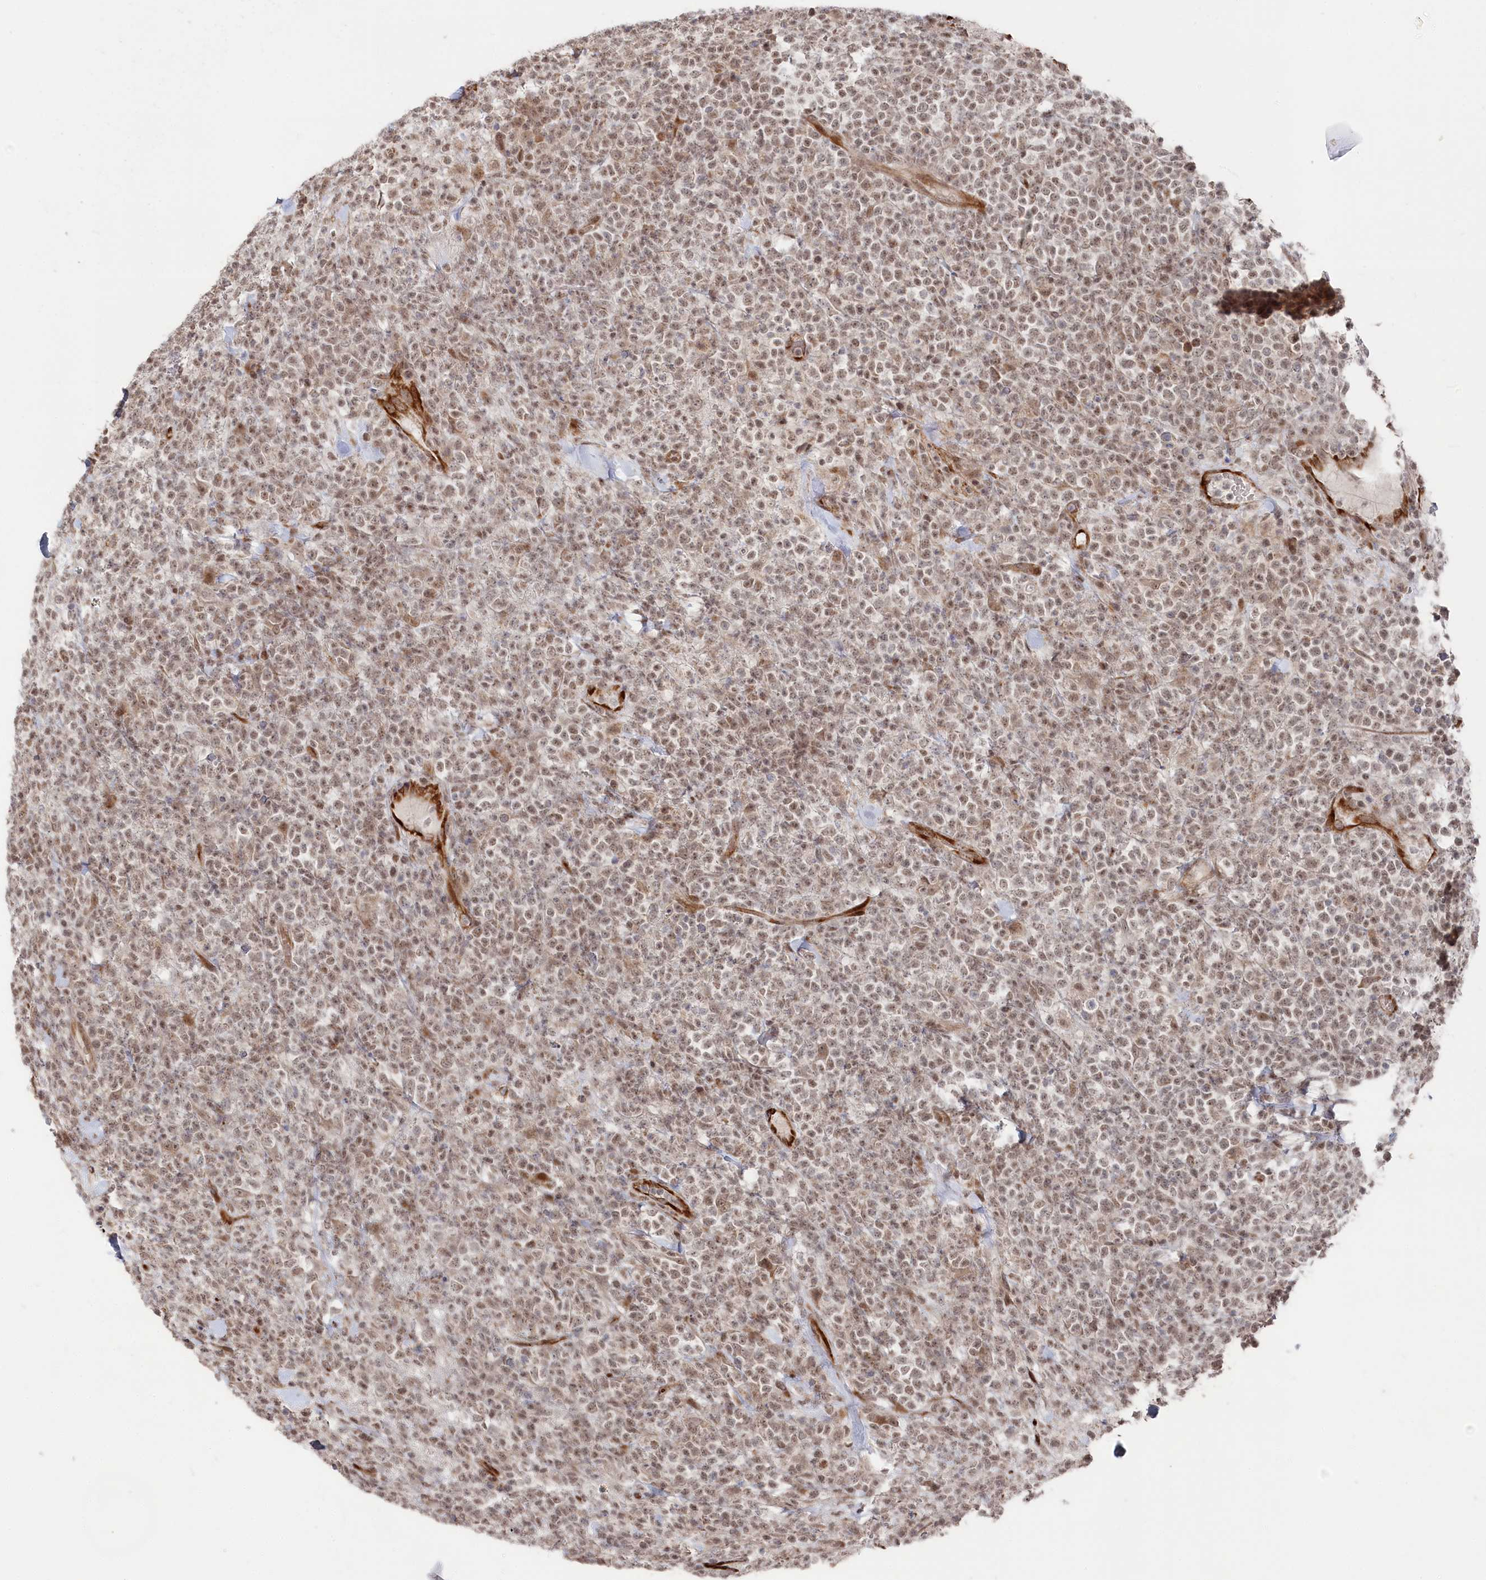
{"staining": {"intensity": "moderate", "quantity": ">75%", "location": "nuclear"}, "tissue": "lymphoma", "cell_type": "Tumor cells", "image_type": "cancer", "snomed": [{"axis": "morphology", "description": "Malignant lymphoma, non-Hodgkin's type, High grade"}, {"axis": "topography", "description": "Colon"}], "caption": "An immunohistochemistry image of neoplastic tissue is shown. Protein staining in brown shows moderate nuclear positivity in high-grade malignant lymphoma, non-Hodgkin's type within tumor cells.", "gene": "POLR3A", "patient": {"sex": "female", "age": 53}}